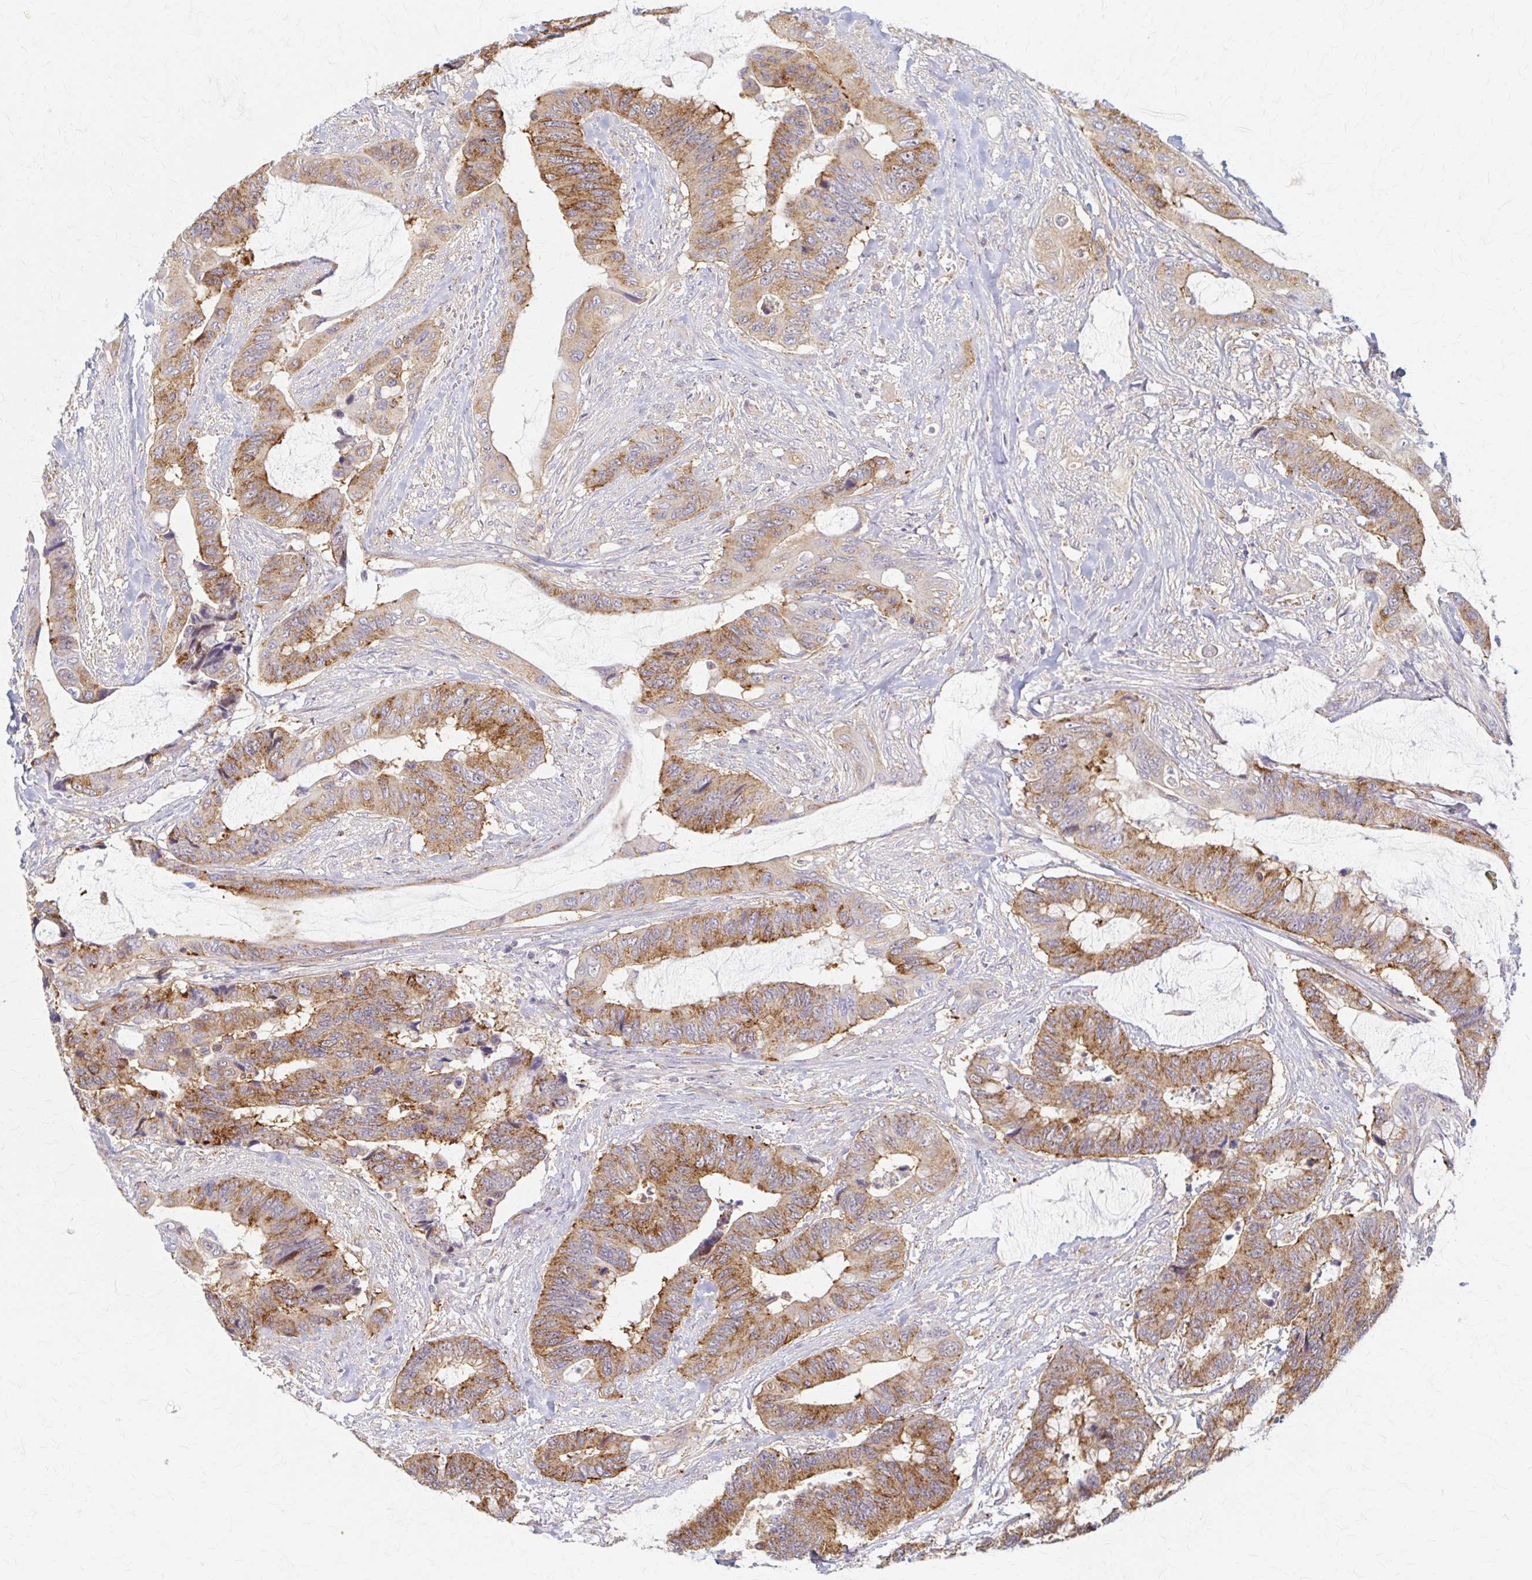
{"staining": {"intensity": "moderate", "quantity": ">75%", "location": "cytoplasmic/membranous"}, "tissue": "colorectal cancer", "cell_type": "Tumor cells", "image_type": "cancer", "snomed": [{"axis": "morphology", "description": "Adenocarcinoma, NOS"}, {"axis": "topography", "description": "Rectum"}], "caption": "IHC (DAB) staining of human adenocarcinoma (colorectal) demonstrates moderate cytoplasmic/membranous protein expression in about >75% of tumor cells.", "gene": "ARHGAP35", "patient": {"sex": "female", "age": 59}}